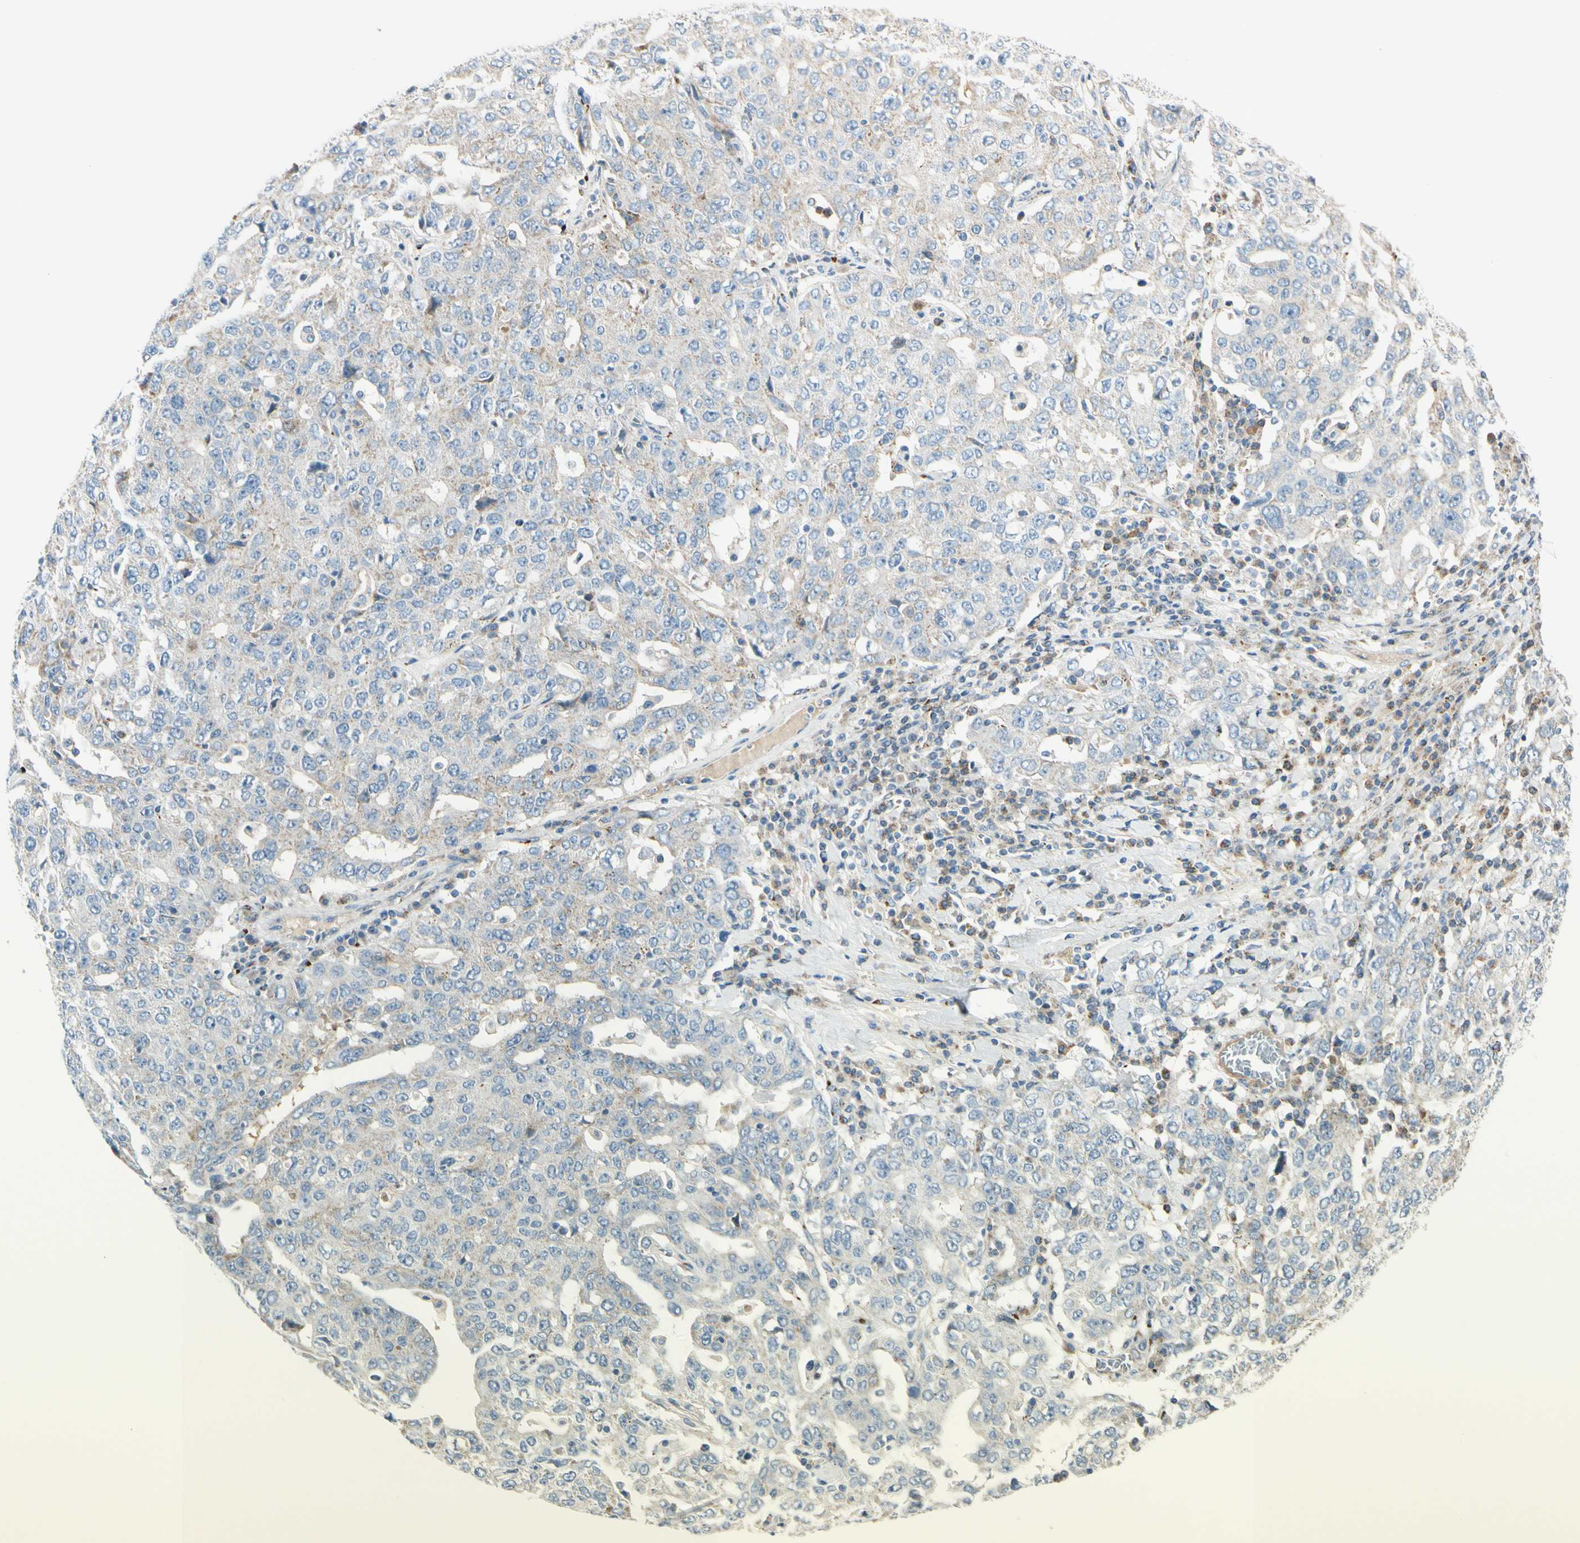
{"staining": {"intensity": "weak", "quantity": "<25%", "location": "cytoplasmic/membranous"}, "tissue": "ovarian cancer", "cell_type": "Tumor cells", "image_type": "cancer", "snomed": [{"axis": "morphology", "description": "Carcinoma, endometroid"}, {"axis": "topography", "description": "Ovary"}], "caption": "IHC photomicrograph of human ovarian cancer (endometroid carcinoma) stained for a protein (brown), which exhibits no positivity in tumor cells.", "gene": "GALNT5", "patient": {"sex": "female", "age": 62}}